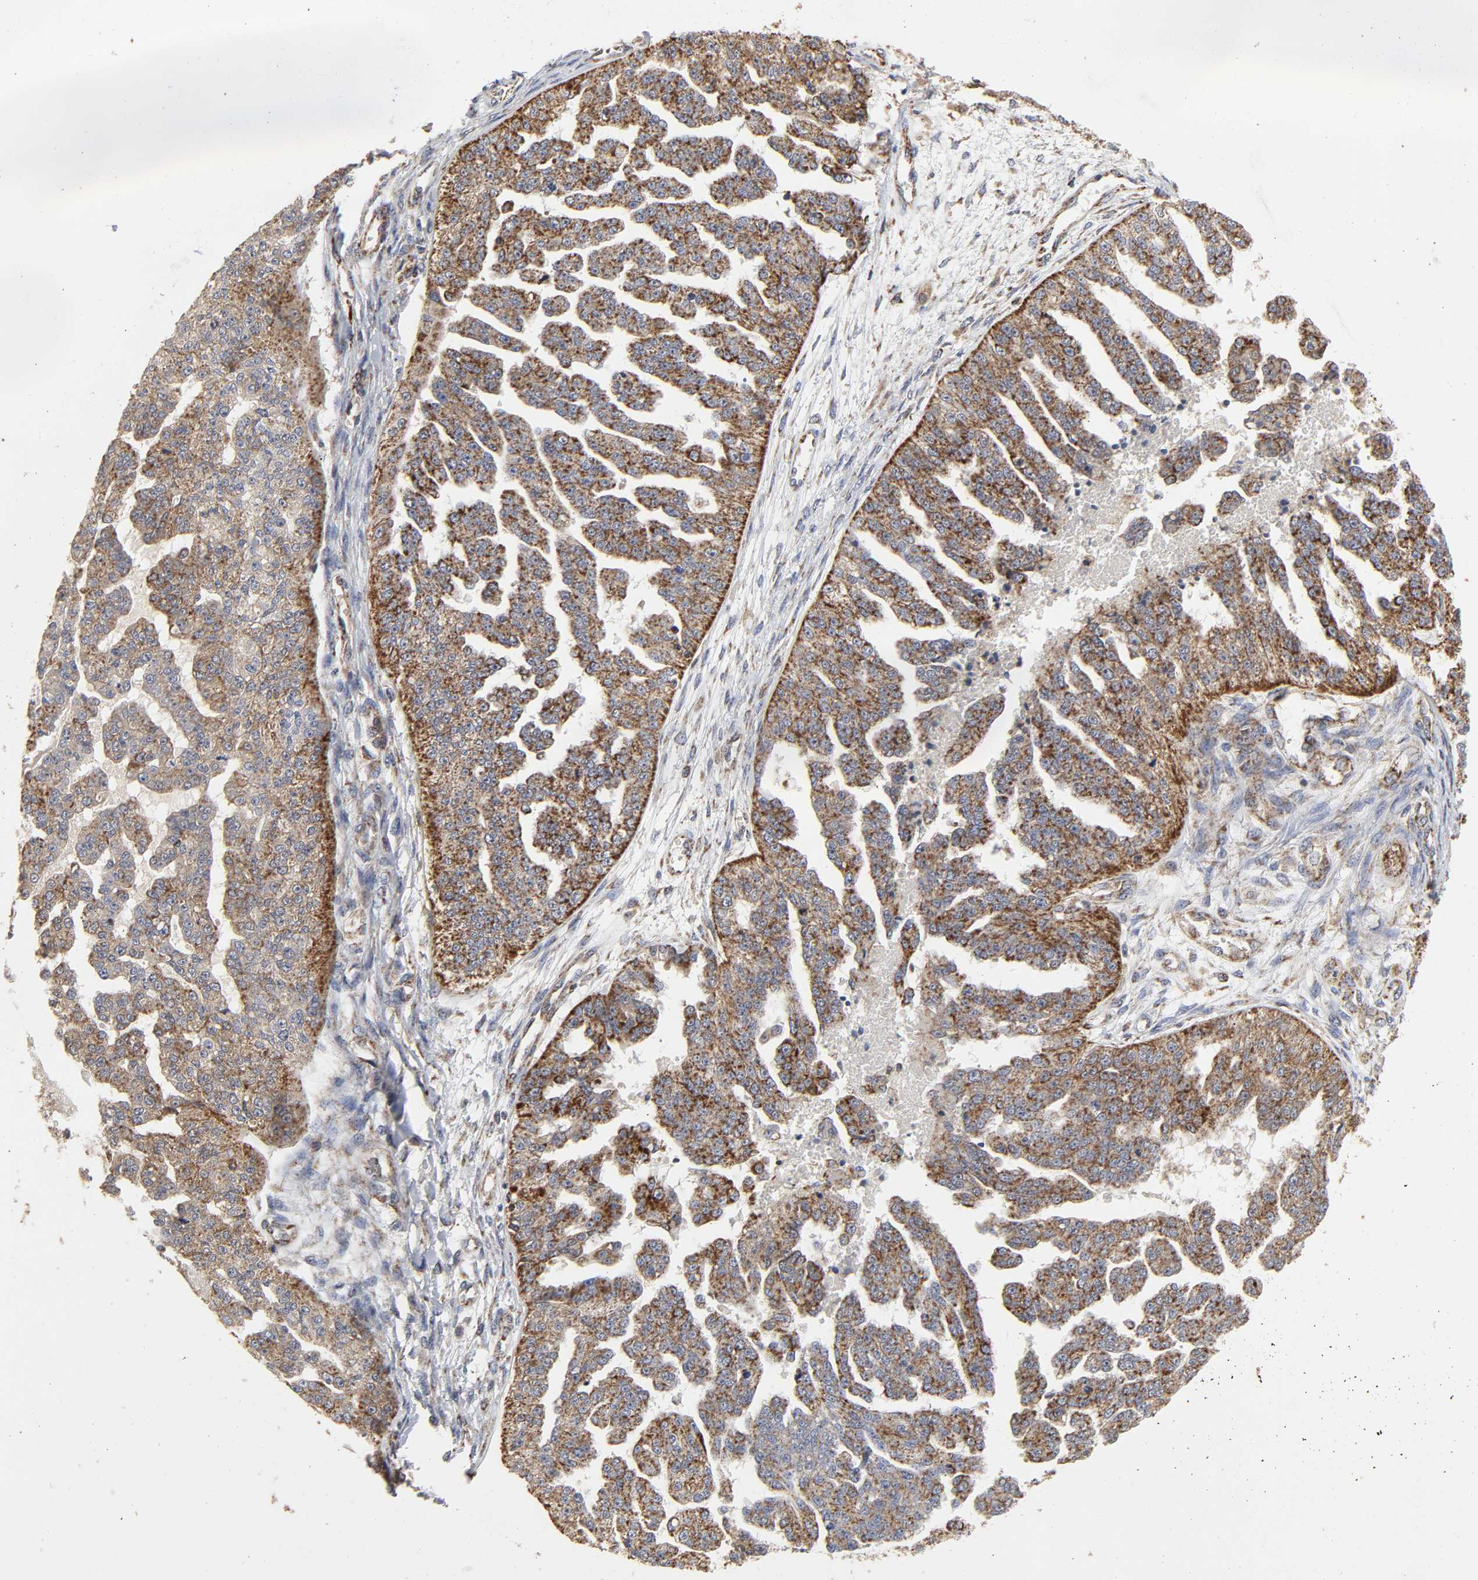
{"staining": {"intensity": "strong", "quantity": ">75%", "location": "cytoplasmic/membranous"}, "tissue": "ovarian cancer", "cell_type": "Tumor cells", "image_type": "cancer", "snomed": [{"axis": "morphology", "description": "Cystadenocarcinoma, serous, NOS"}, {"axis": "topography", "description": "Ovary"}], "caption": "Ovarian cancer (serous cystadenocarcinoma) tissue demonstrates strong cytoplasmic/membranous positivity in about >75% of tumor cells", "gene": "COX6B1", "patient": {"sex": "female", "age": 58}}